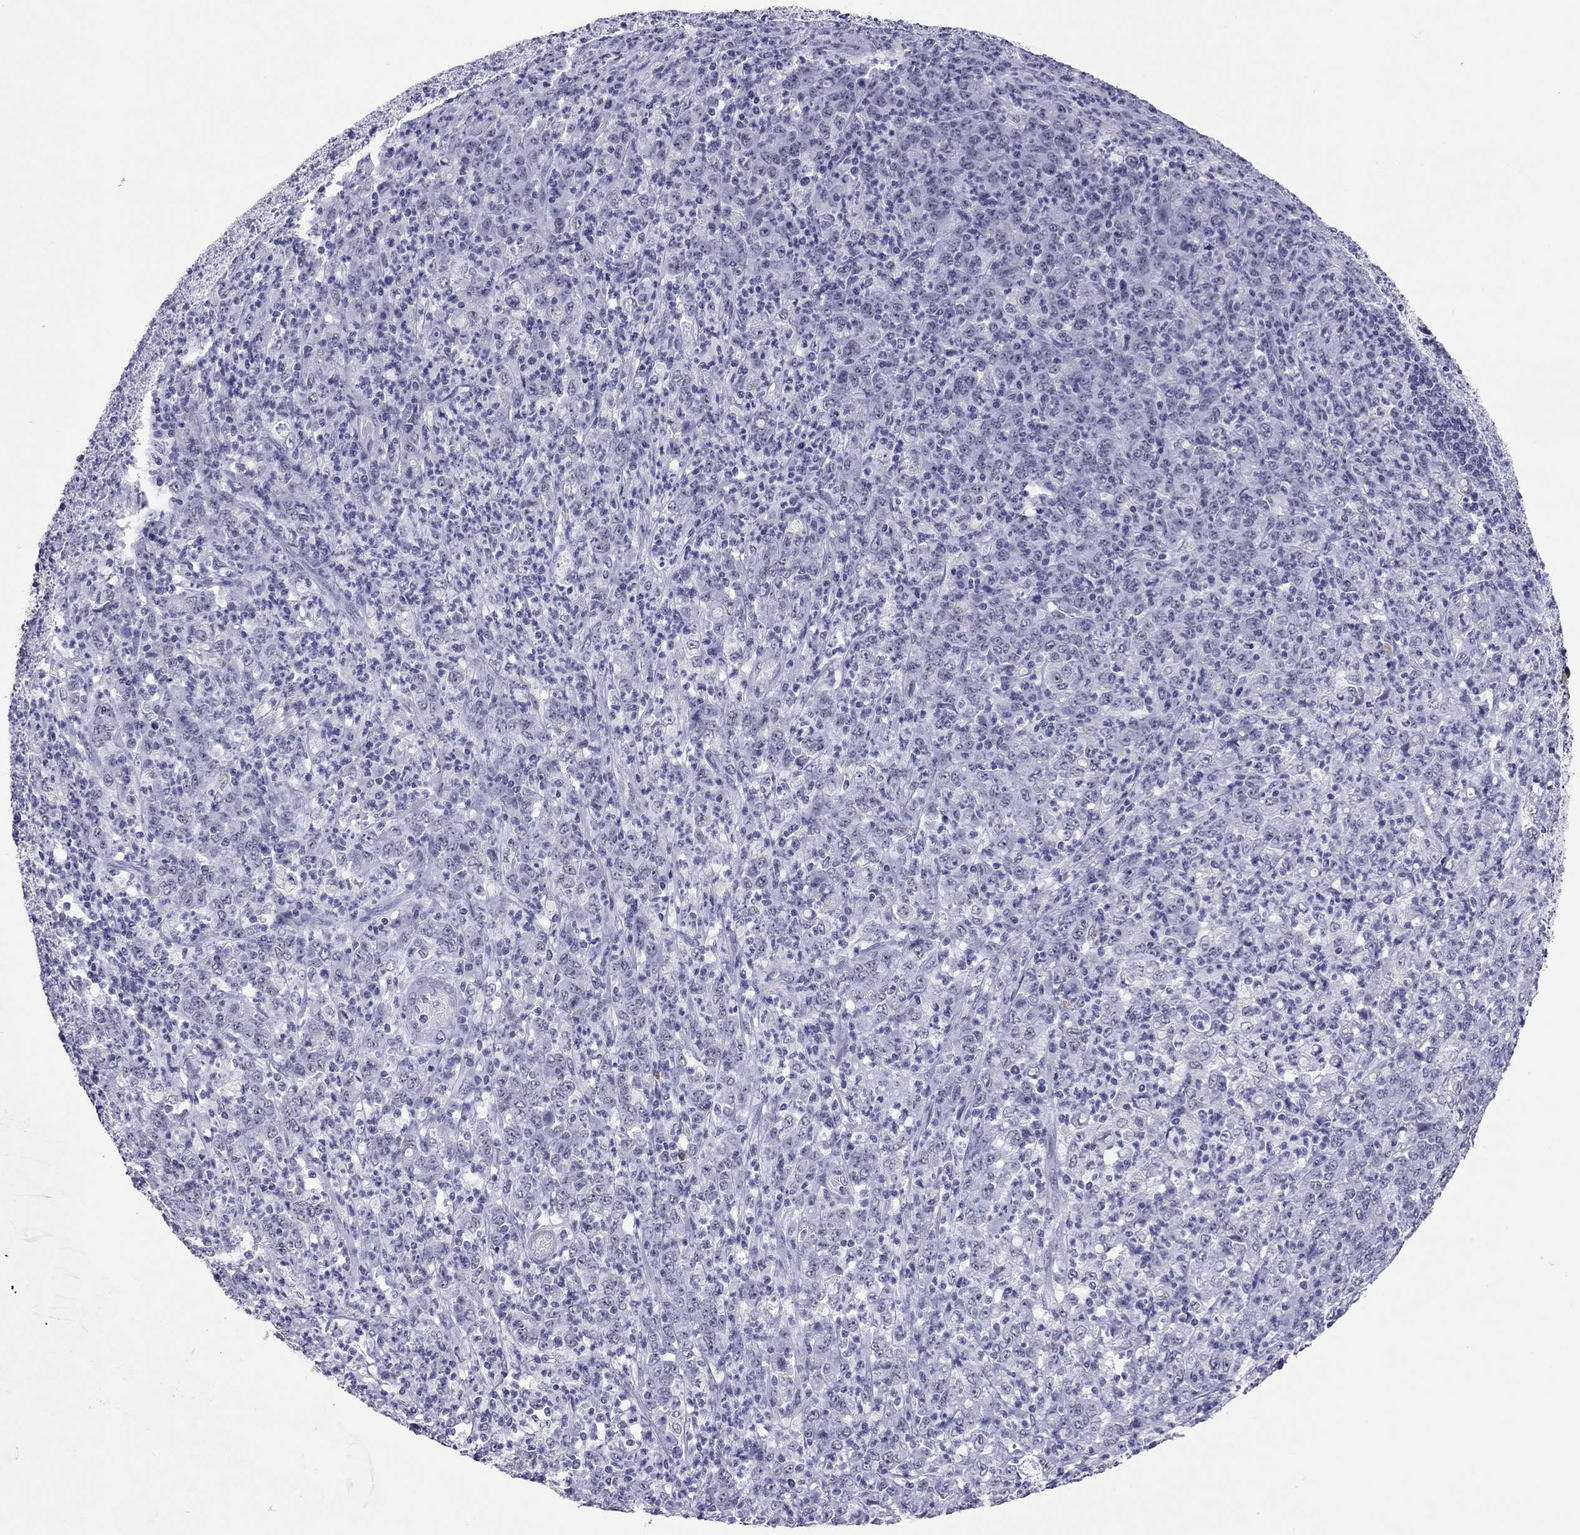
{"staining": {"intensity": "negative", "quantity": "none", "location": "none"}, "tissue": "stomach cancer", "cell_type": "Tumor cells", "image_type": "cancer", "snomed": [{"axis": "morphology", "description": "Adenocarcinoma, NOS"}, {"axis": "topography", "description": "Stomach, lower"}], "caption": "Immunohistochemistry (IHC) image of stomach cancer stained for a protein (brown), which demonstrates no positivity in tumor cells.", "gene": "JHY", "patient": {"sex": "female", "age": 71}}